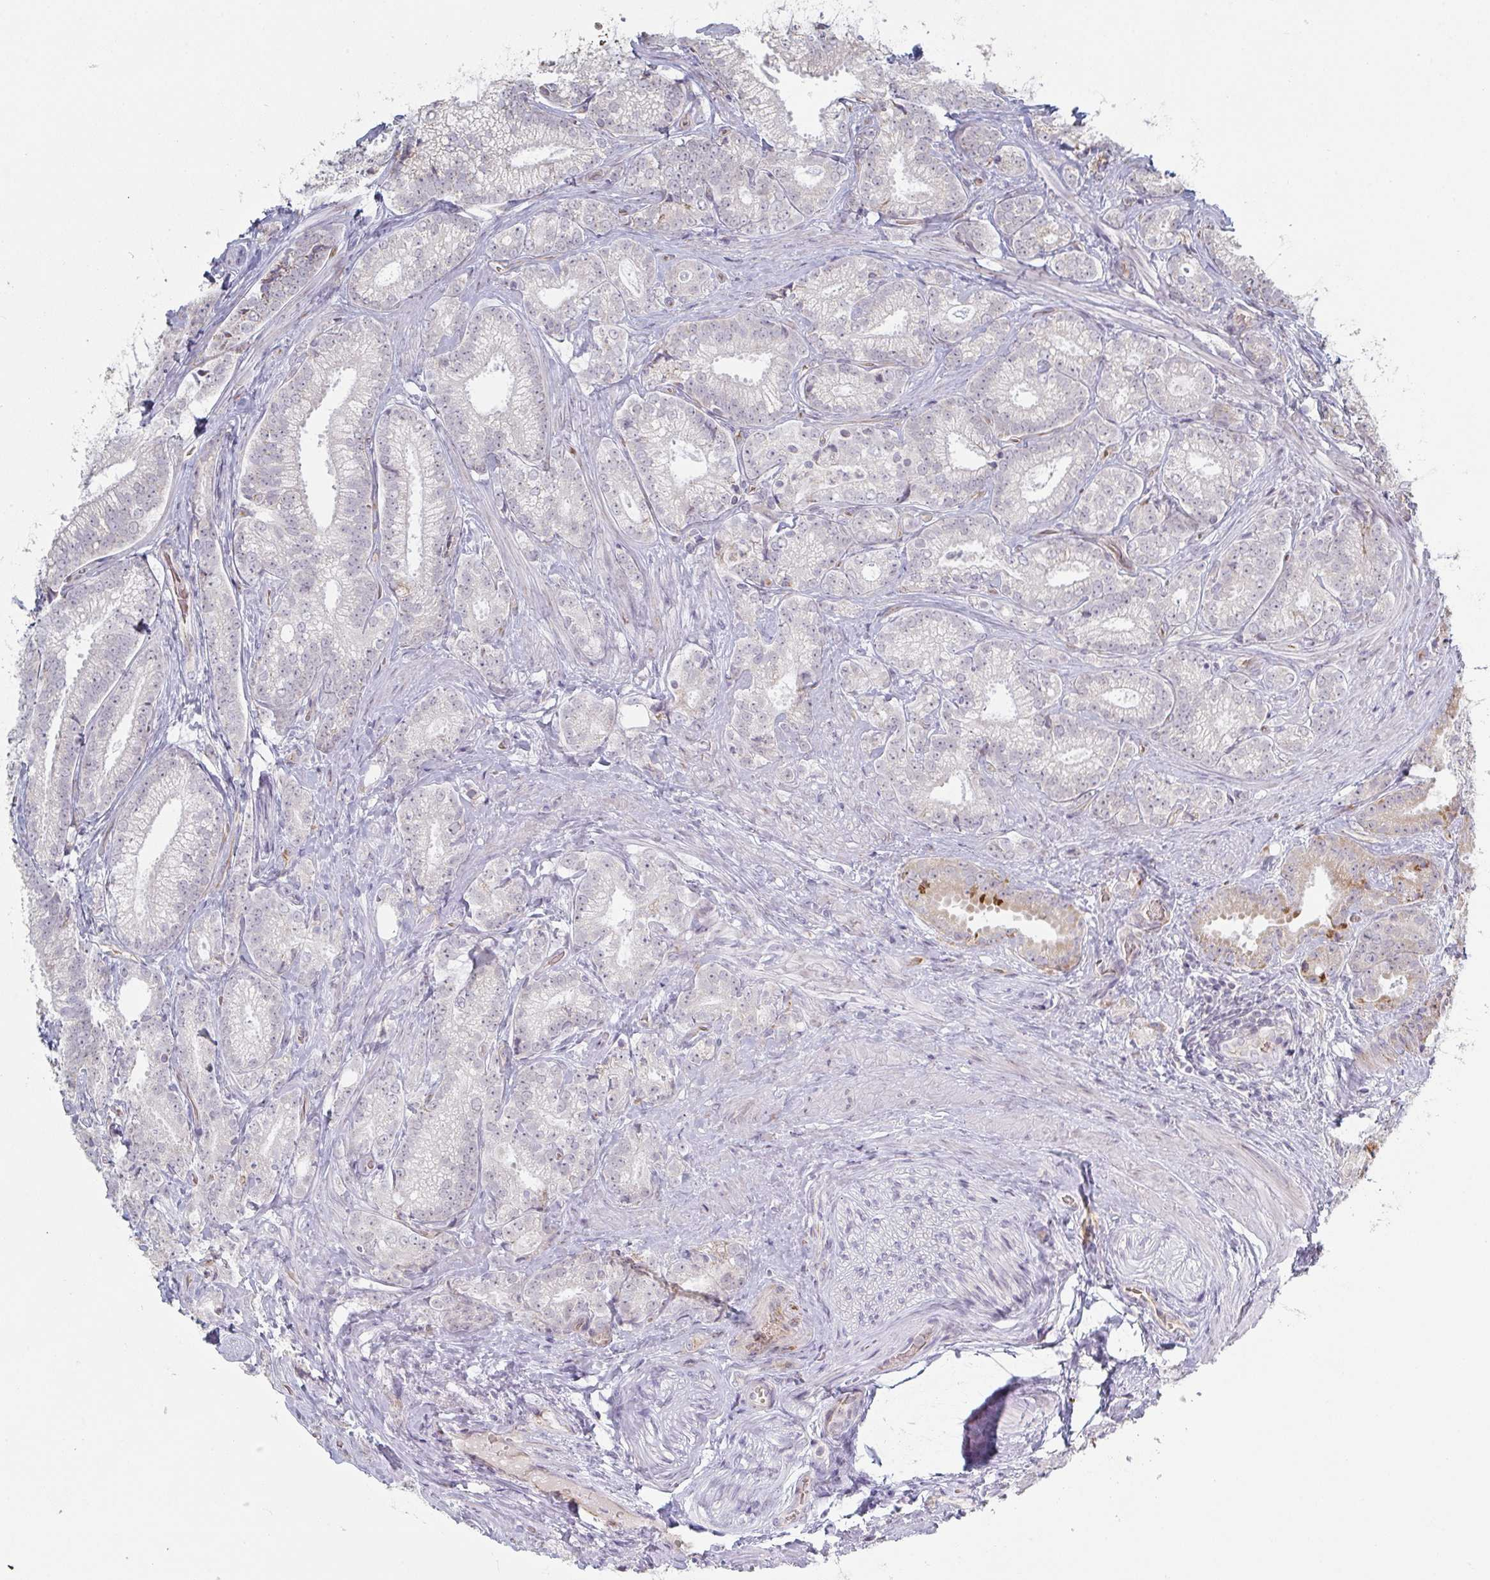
{"staining": {"intensity": "negative", "quantity": "none", "location": "none"}, "tissue": "prostate cancer", "cell_type": "Tumor cells", "image_type": "cancer", "snomed": [{"axis": "morphology", "description": "Adenocarcinoma, Low grade"}, {"axis": "topography", "description": "Prostate"}], "caption": "Protein analysis of prostate cancer reveals no significant staining in tumor cells.", "gene": "ZNF526", "patient": {"sex": "male", "age": 63}}